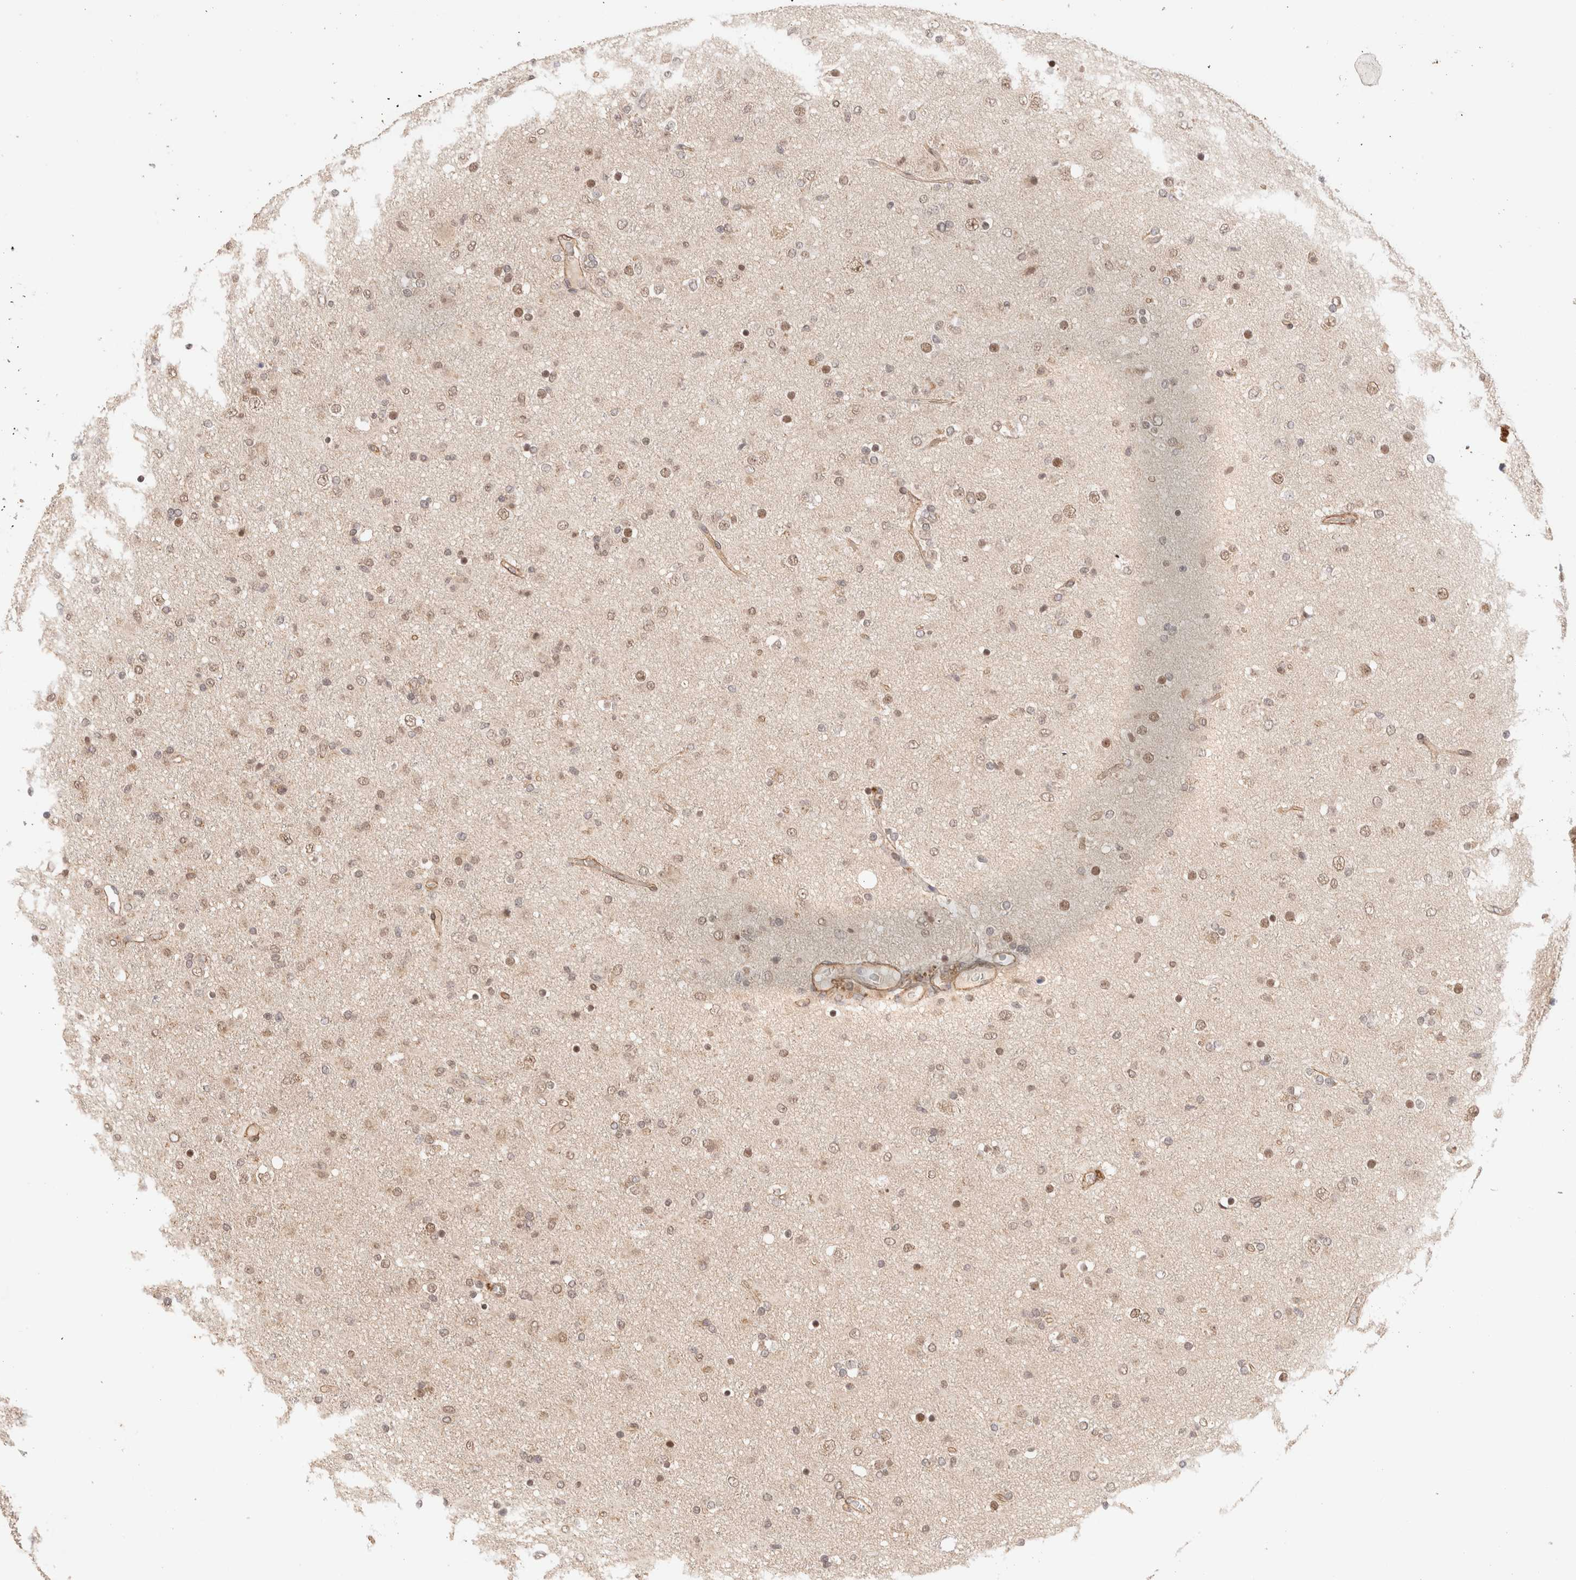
{"staining": {"intensity": "weak", "quantity": "25%-75%", "location": "nuclear"}, "tissue": "glioma", "cell_type": "Tumor cells", "image_type": "cancer", "snomed": [{"axis": "morphology", "description": "Glioma, malignant, Low grade"}, {"axis": "topography", "description": "Brain"}], "caption": "Human glioma stained with a protein marker reveals weak staining in tumor cells.", "gene": "BRPF3", "patient": {"sex": "male", "age": 65}}